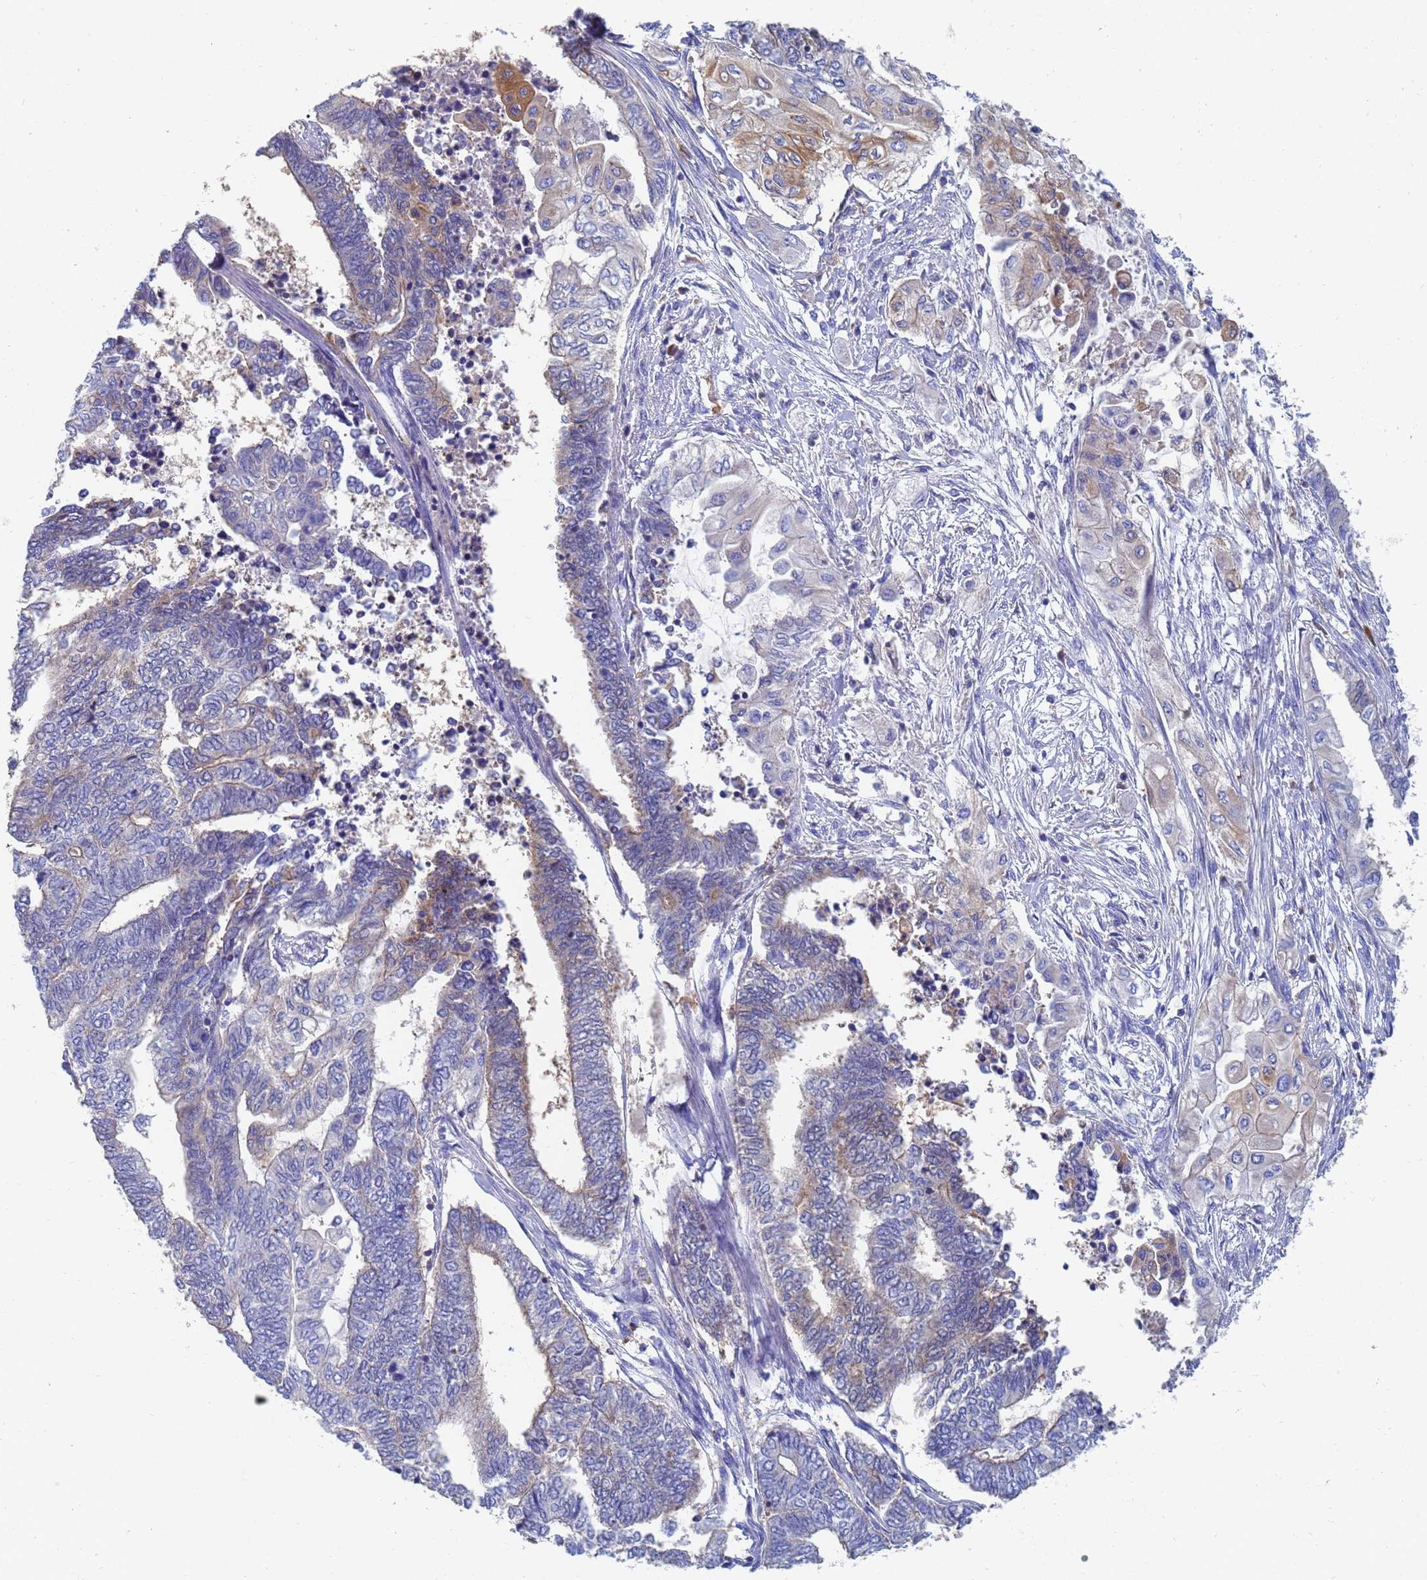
{"staining": {"intensity": "moderate", "quantity": "<25%", "location": "cytoplasmic/membranous"}, "tissue": "endometrial cancer", "cell_type": "Tumor cells", "image_type": "cancer", "snomed": [{"axis": "morphology", "description": "Adenocarcinoma, NOS"}, {"axis": "topography", "description": "Uterus"}, {"axis": "topography", "description": "Endometrium"}], "caption": "Moderate cytoplasmic/membranous staining for a protein is identified in approximately <25% of tumor cells of endometrial cancer using IHC.", "gene": "GCHFR", "patient": {"sex": "female", "age": 70}}